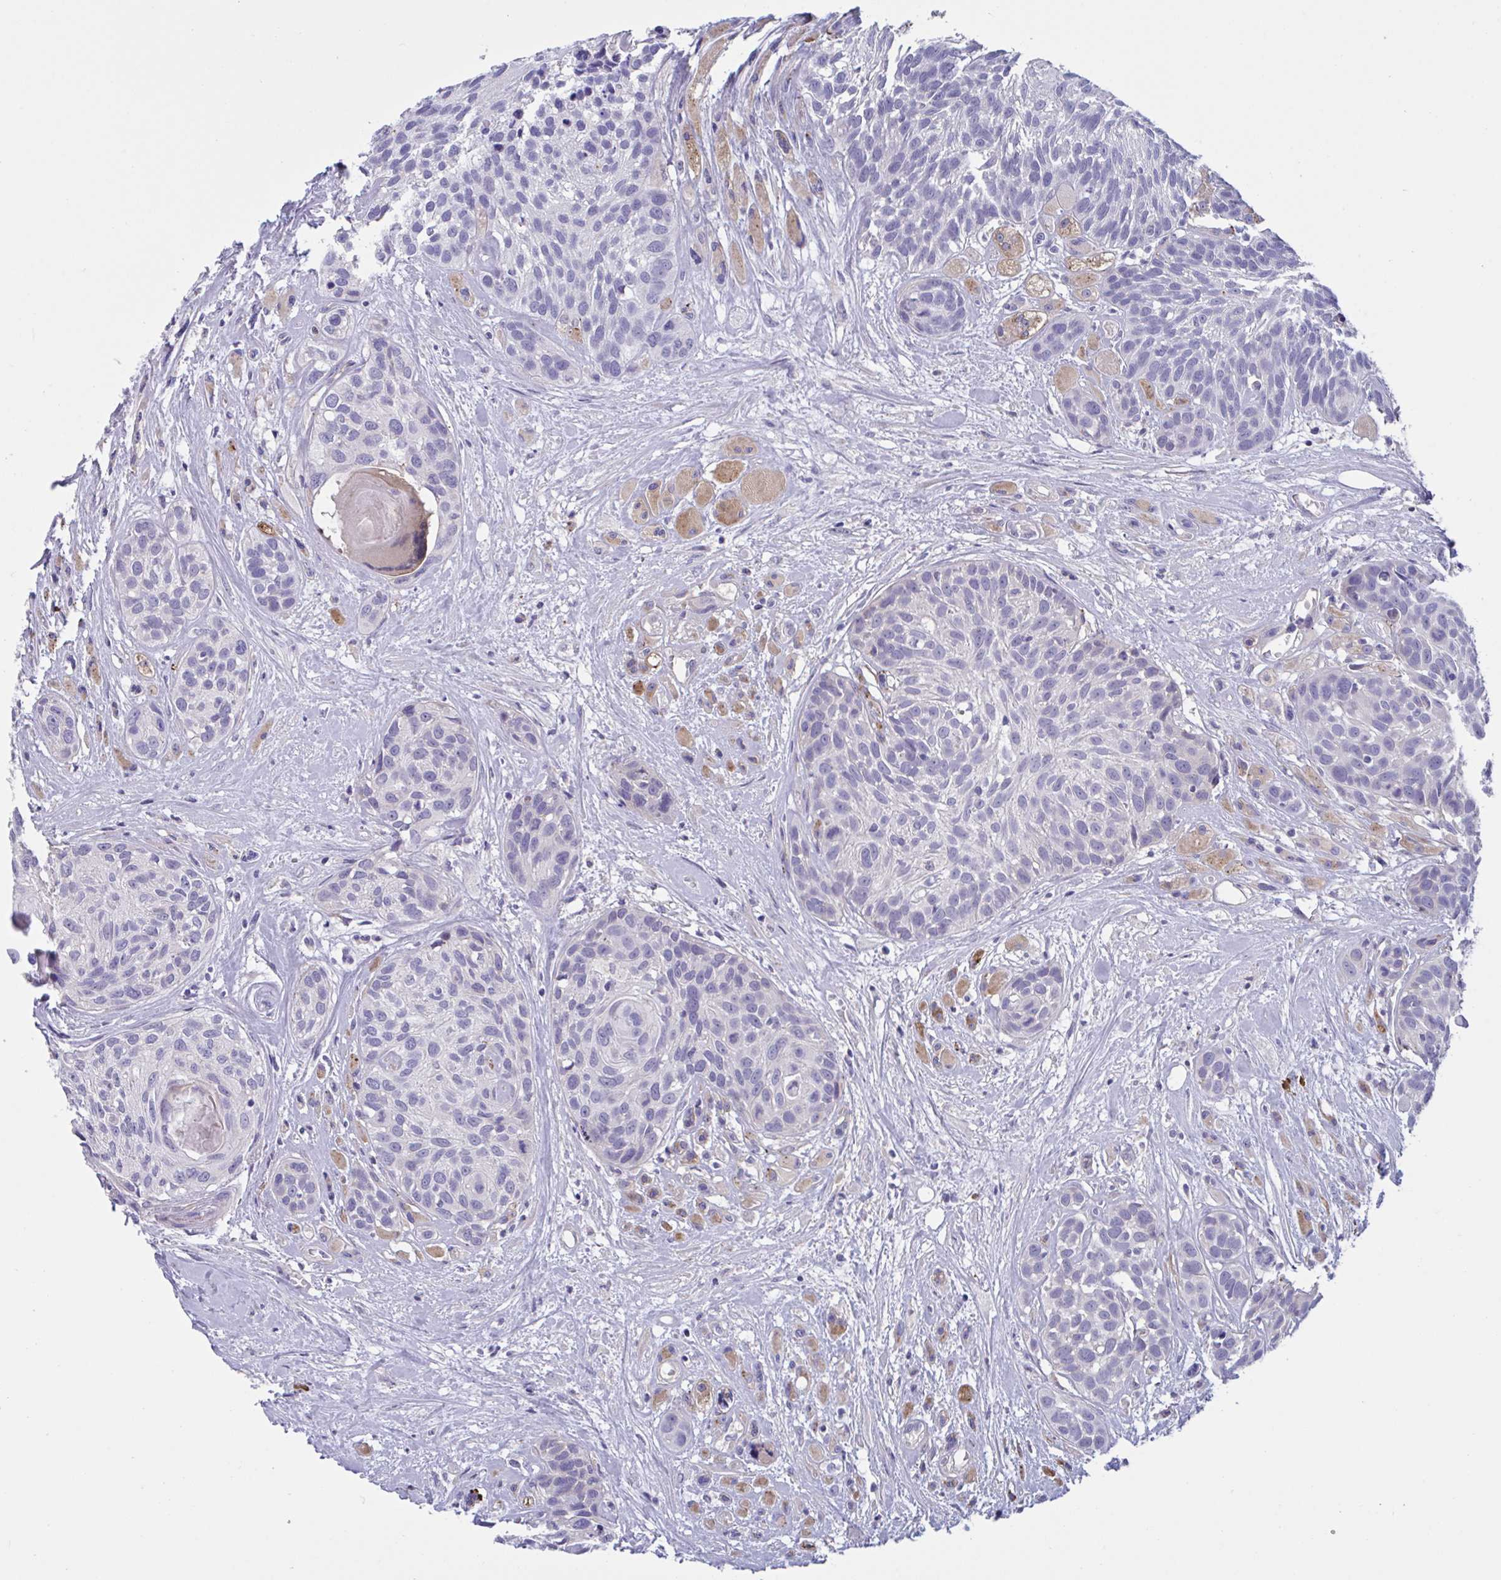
{"staining": {"intensity": "negative", "quantity": "none", "location": "none"}, "tissue": "head and neck cancer", "cell_type": "Tumor cells", "image_type": "cancer", "snomed": [{"axis": "morphology", "description": "Squamous cell carcinoma, NOS"}, {"axis": "topography", "description": "Head-Neck"}], "caption": "An immunohistochemistry image of head and neck cancer is shown. There is no staining in tumor cells of head and neck cancer.", "gene": "MS4A14", "patient": {"sex": "female", "age": 50}}